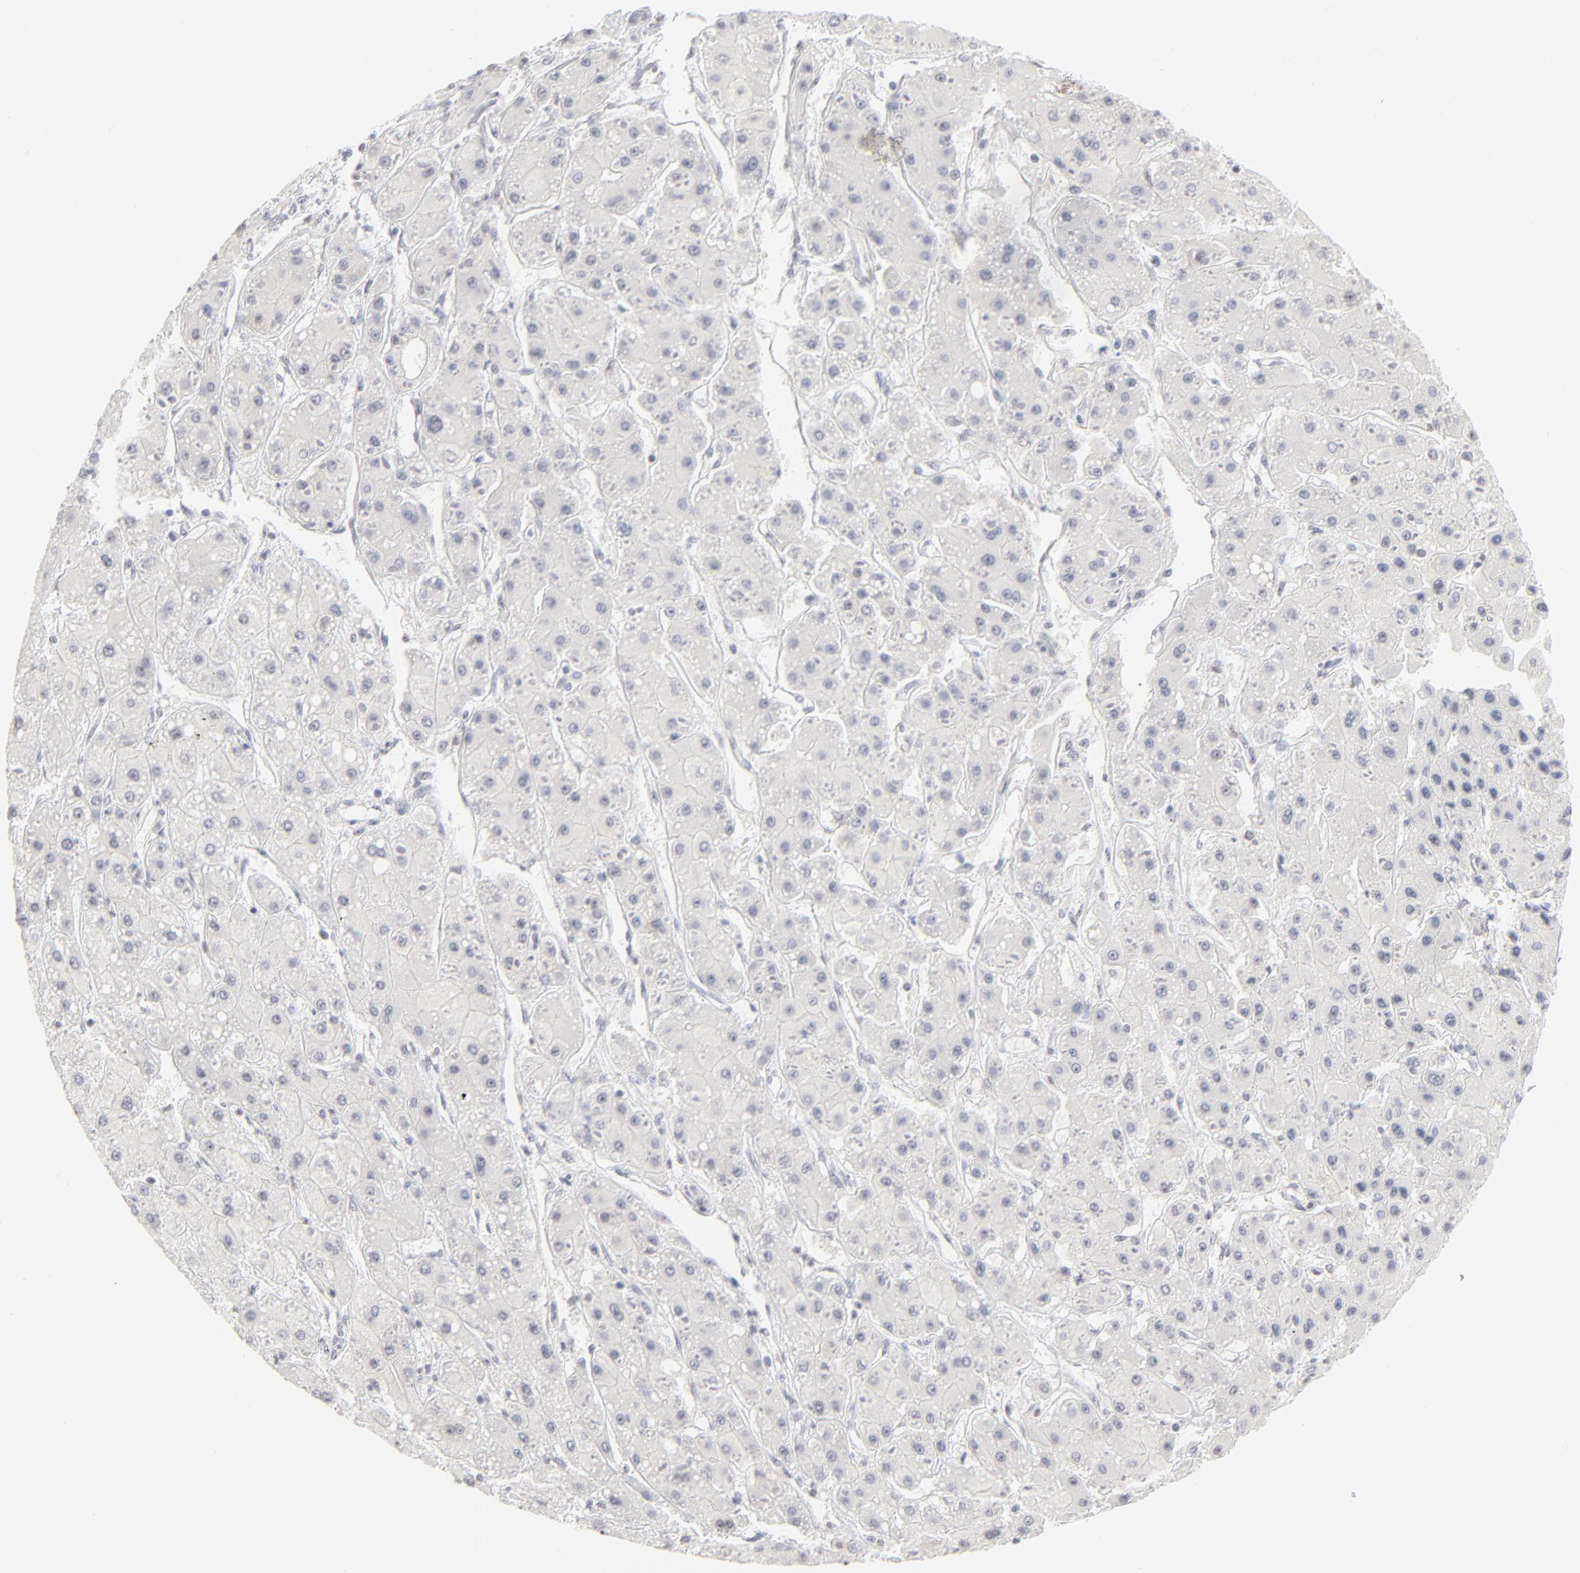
{"staining": {"intensity": "negative", "quantity": "none", "location": "none"}, "tissue": "liver cancer", "cell_type": "Tumor cells", "image_type": "cancer", "snomed": [{"axis": "morphology", "description": "Carcinoma, Hepatocellular, NOS"}, {"axis": "topography", "description": "Liver"}], "caption": "Immunohistochemistry micrograph of hepatocellular carcinoma (liver) stained for a protein (brown), which demonstrates no staining in tumor cells.", "gene": "NFIL3", "patient": {"sex": "female", "age": 52}}